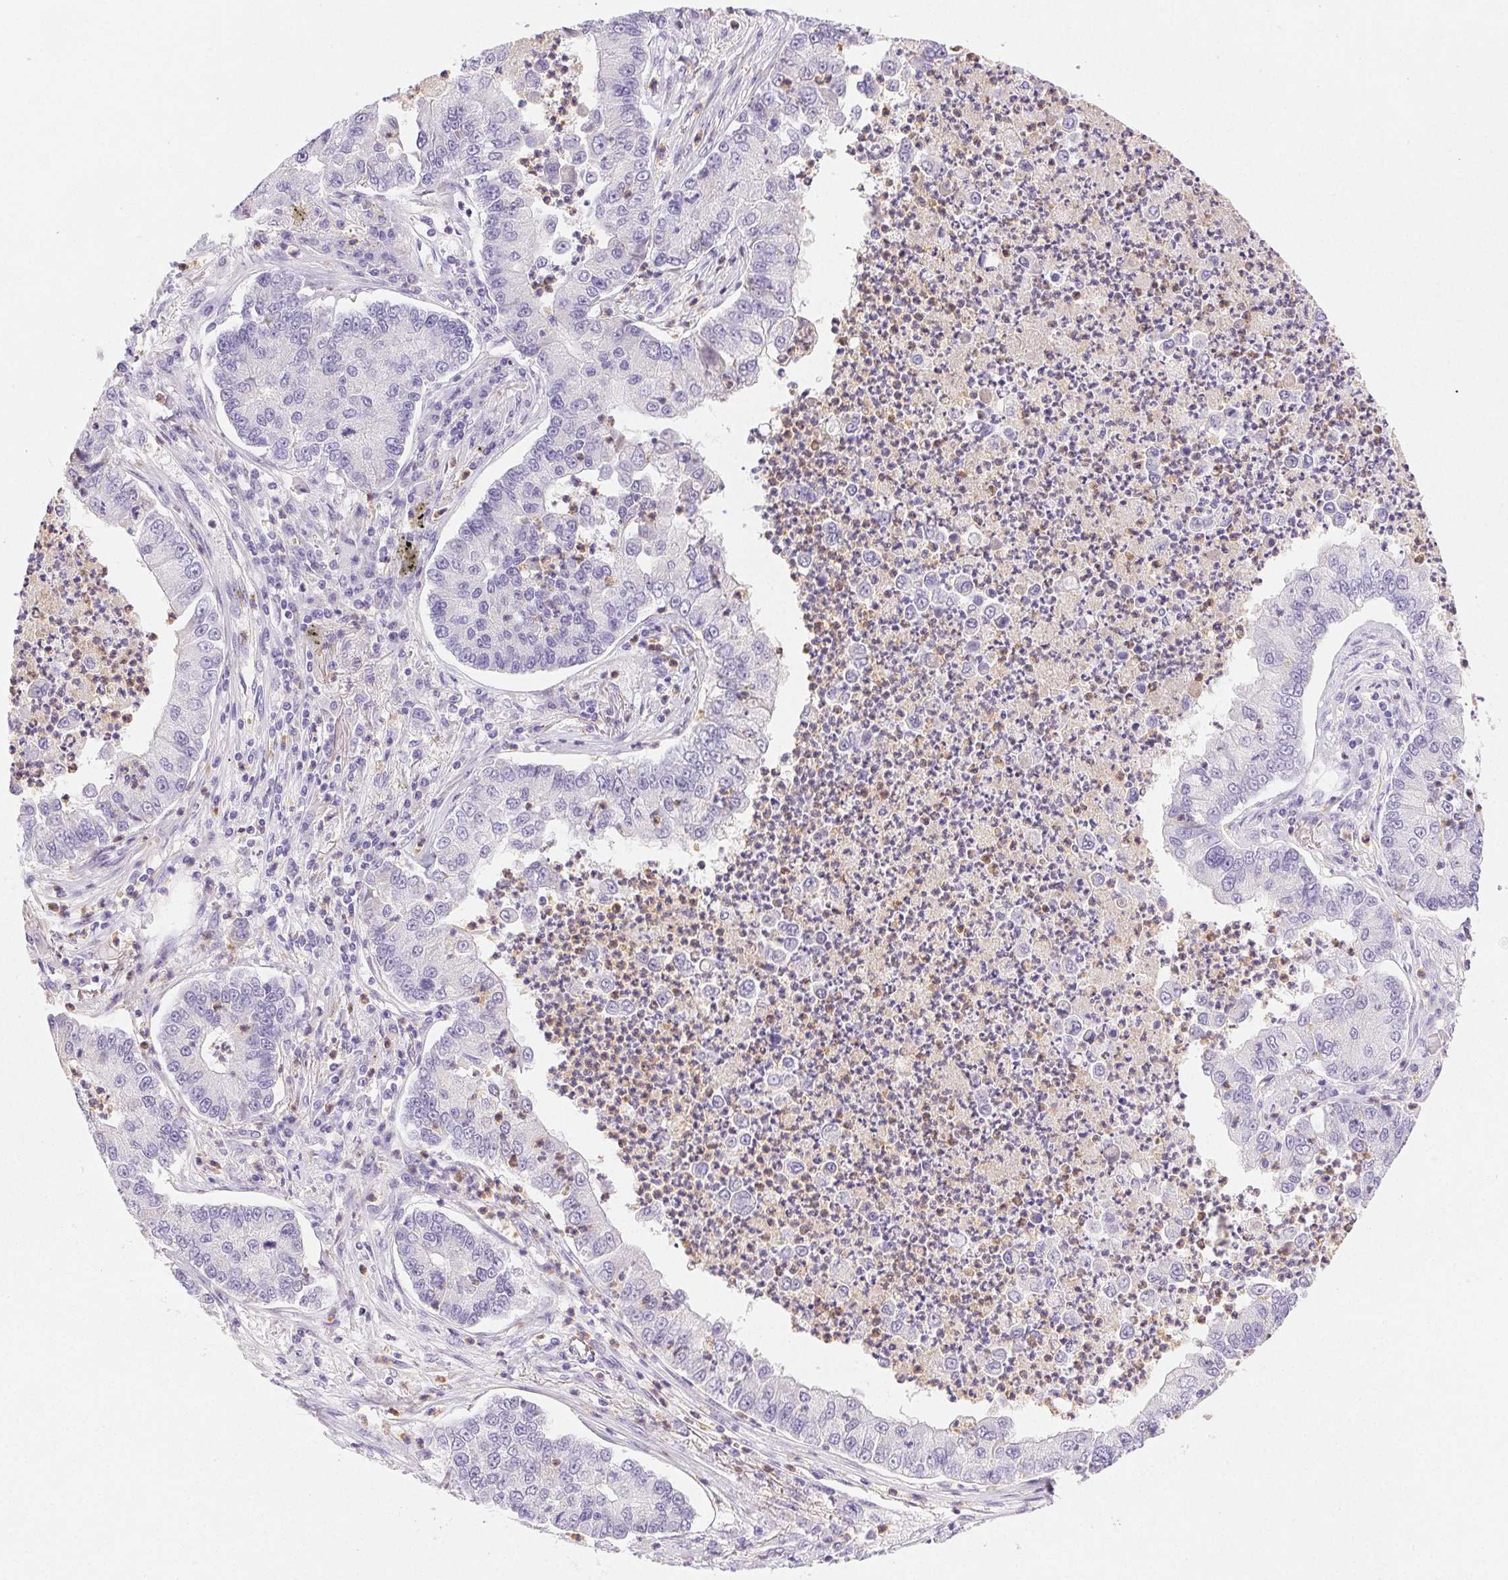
{"staining": {"intensity": "negative", "quantity": "none", "location": "none"}, "tissue": "lung cancer", "cell_type": "Tumor cells", "image_type": "cancer", "snomed": [{"axis": "morphology", "description": "Adenocarcinoma, NOS"}, {"axis": "topography", "description": "Lung"}], "caption": "Immunohistochemistry histopathology image of neoplastic tissue: human lung cancer stained with DAB demonstrates no significant protein expression in tumor cells.", "gene": "EMX2", "patient": {"sex": "female", "age": 57}}